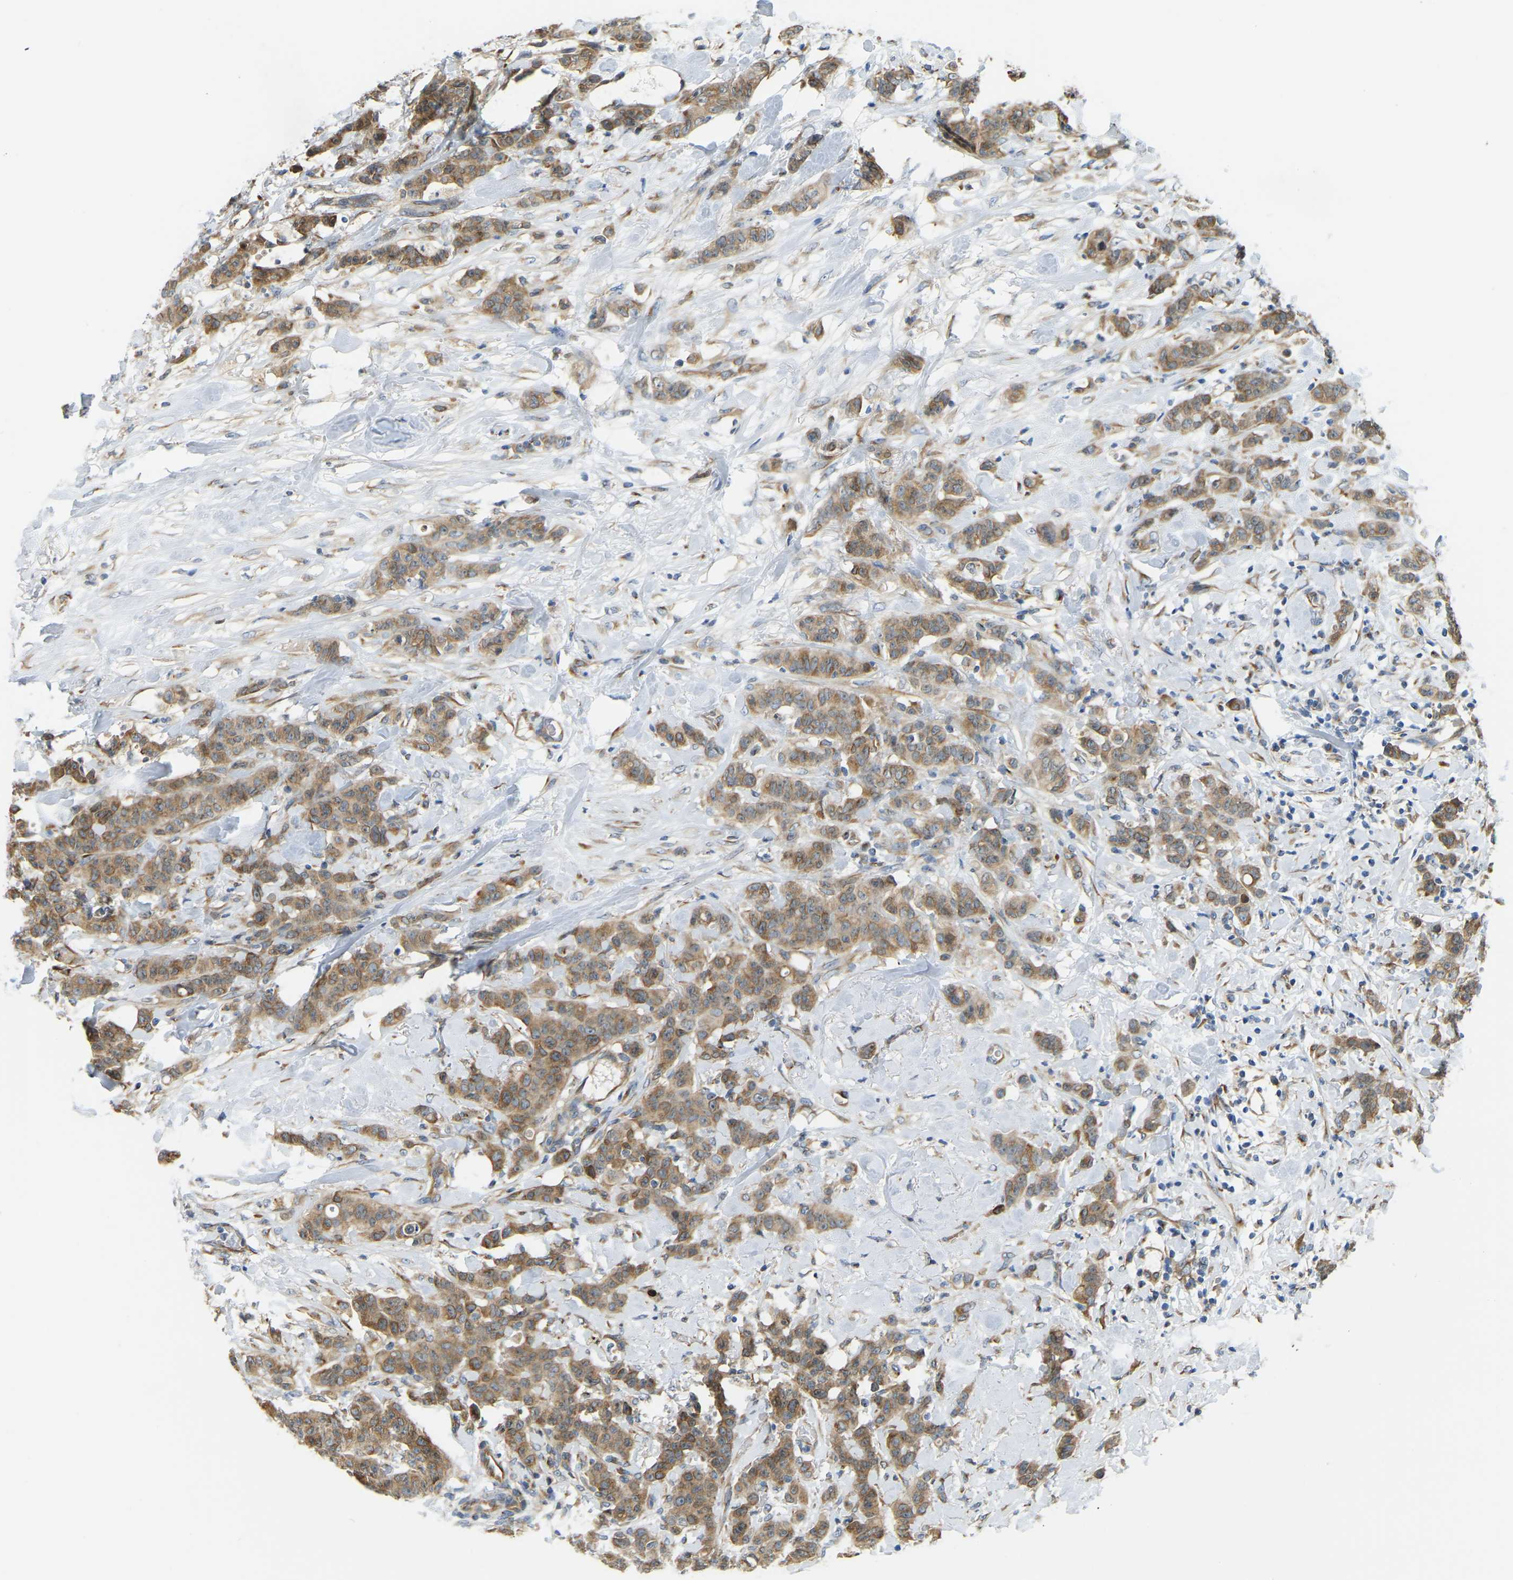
{"staining": {"intensity": "moderate", "quantity": ">75%", "location": "cytoplasmic/membranous"}, "tissue": "breast cancer", "cell_type": "Tumor cells", "image_type": "cancer", "snomed": [{"axis": "morphology", "description": "Normal tissue, NOS"}, {"axis": "morphology", "description": "Duct carcinoma"}, {"axis": "topography", "description": "Breast"}], "caption": "Tumor cells demonstrate moderate cytoplasmic/membranous staining in about >75% of cells in breast cancer (invasive ductal carcinoma).", "gene": "NME8", "patient": {"sex": "female", "age": 40}}